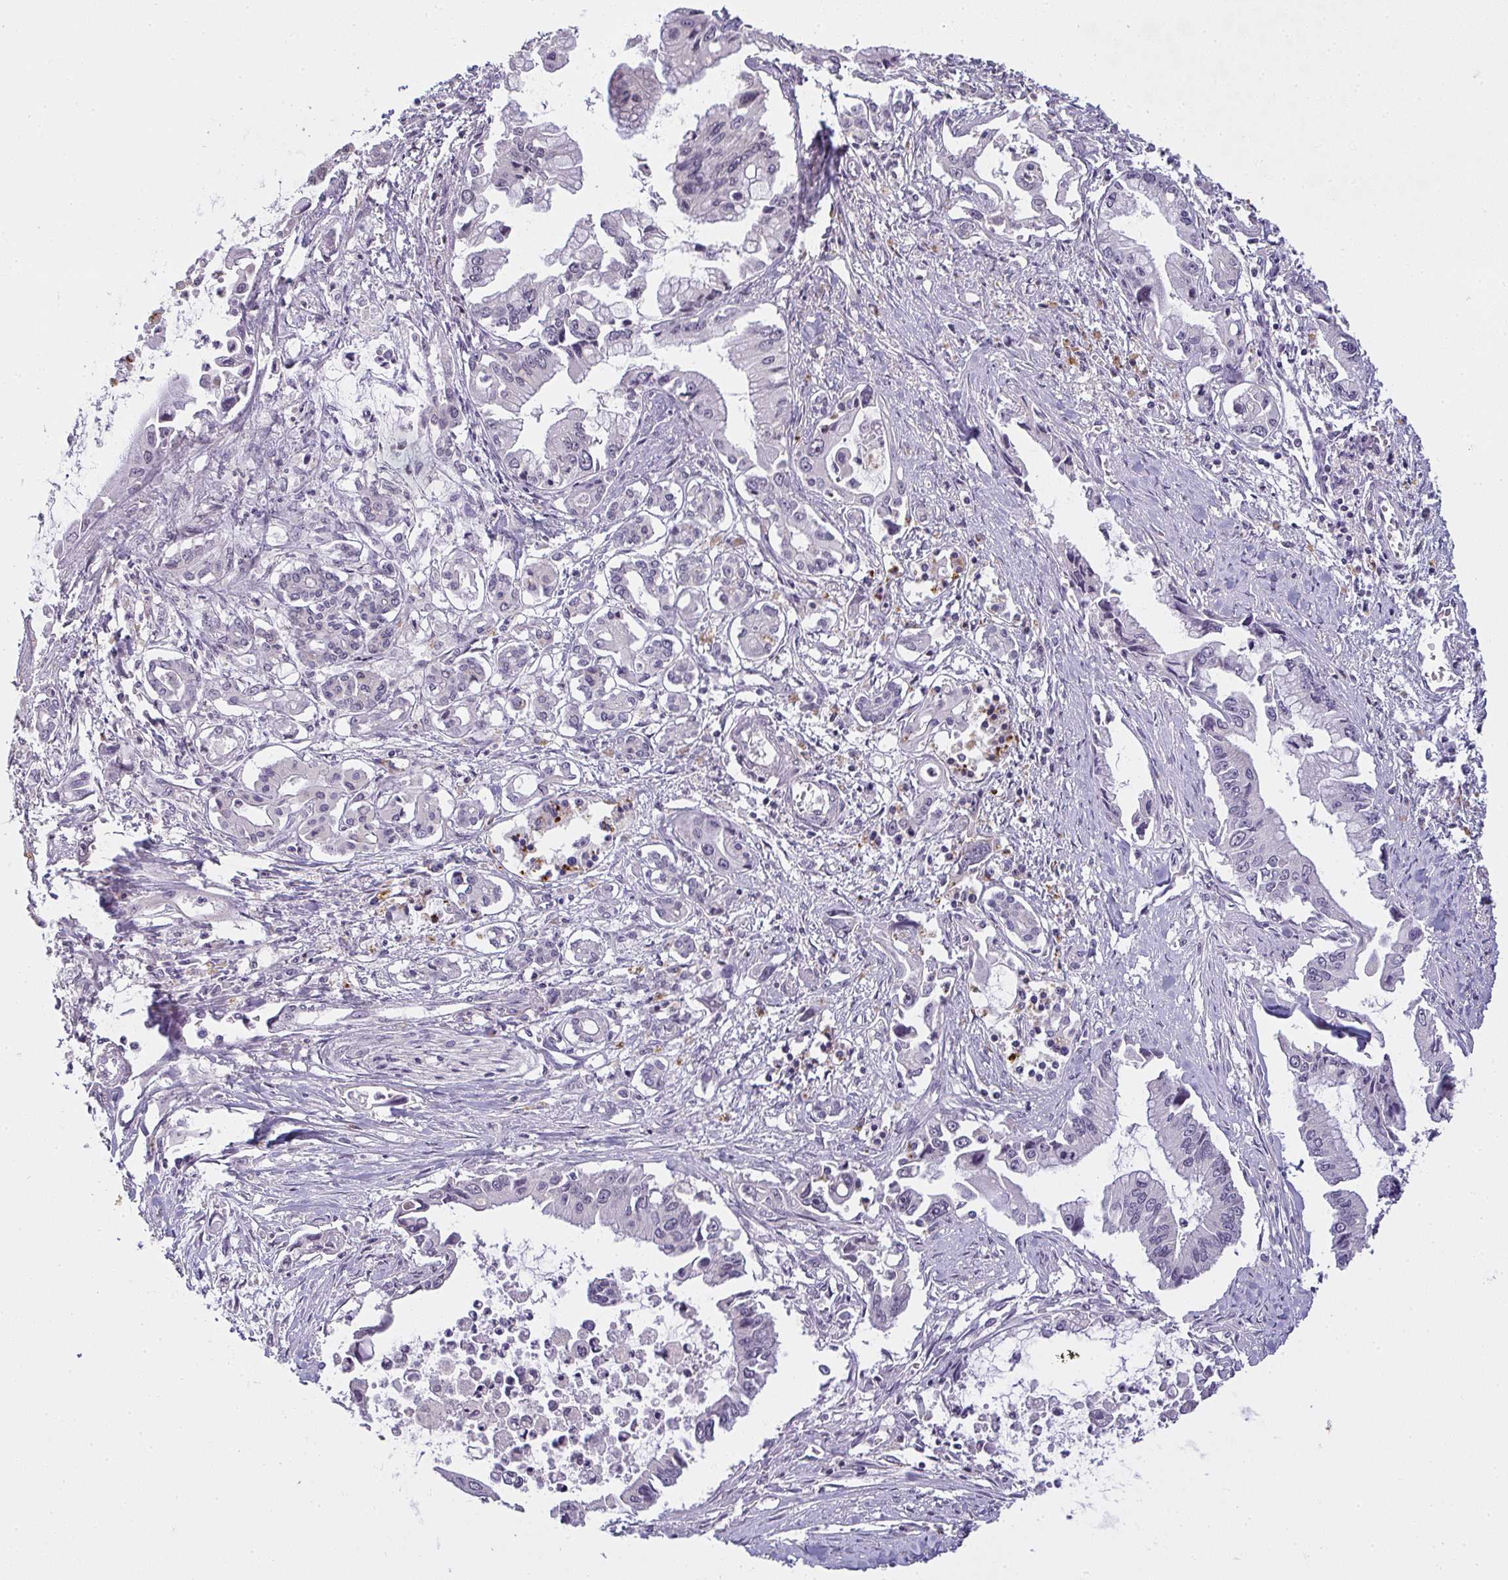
{"staining": {"intensity": "negative", "quantity": "none", "location": "none"}, "tissue": "pancreatic cancer", "cell_type": "Tumor cells", "image_type": "cancer", "snomed": [{"axis": "morphology", "description": "Adenocarcinoma, NOS"}, {"axis": "topography", "description": "Pancreas"}], "caption": "Protein analysis of pancreatic cancer reveals no significant expression in tumor cells.", "gene": "TMEM219", "patient": {"sex": "male", "age": 84}}